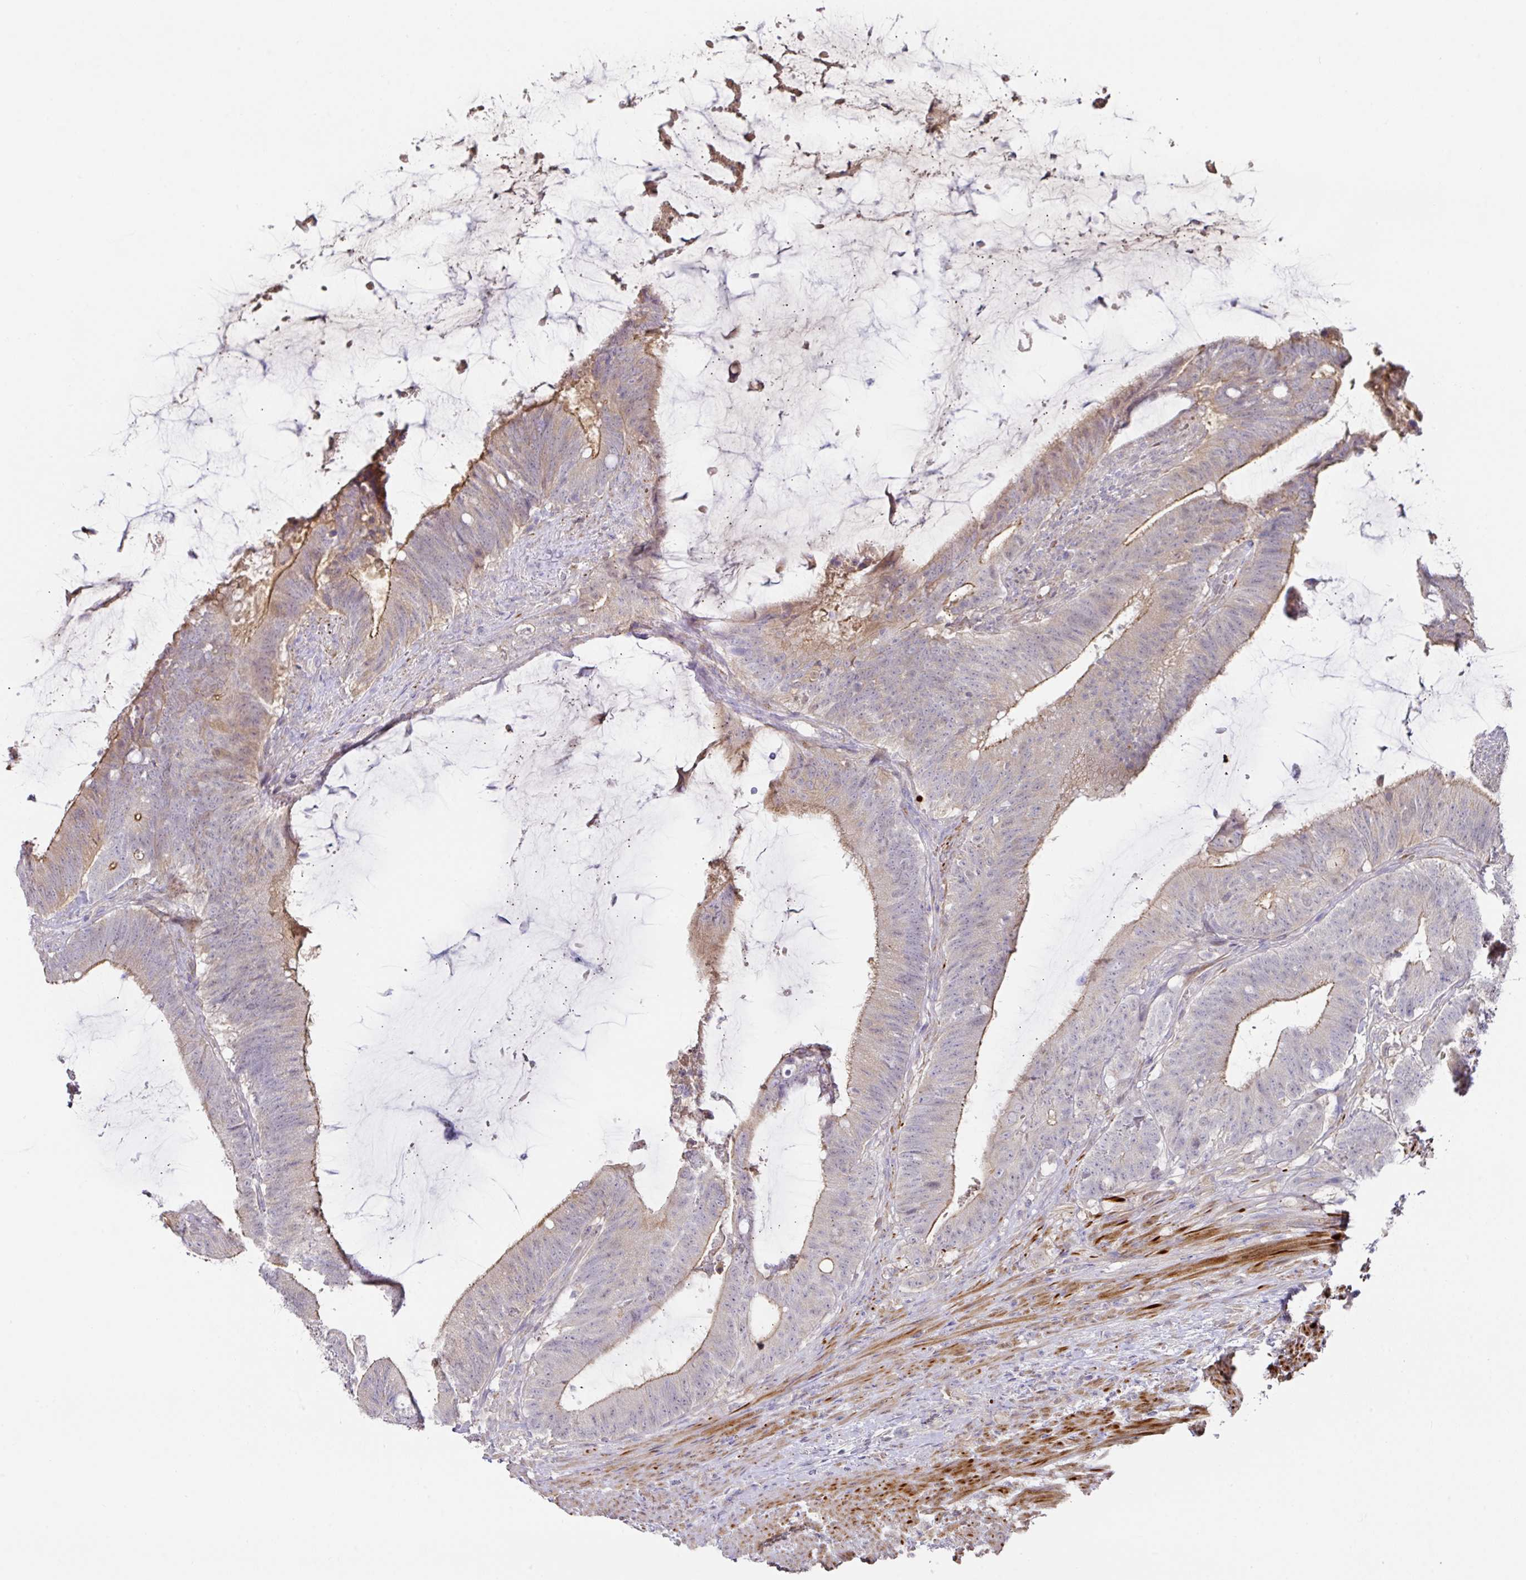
{"staining": {"intensity": "moderate", "quantity": "<25%", "location": "cytoplasmic/membranous"}, "tissue": "colorectal cancer", "cell_type": "Tumor cells", "image_type": "cancer", "snomed": [{"axis": "morphology", "description": "Adenocarcinoma, NOS"}, {"axis": "topography", "description": "Colon"}], "caption": "This histopathology image reveals adenocarcinoma (colorectal) stained with immunohistochemistry to label a protein in brown. The cytoplasmic/membranous of tumor cells show moderate positivity for the protein. Nuclei are counter-stained blue.", "gene": "TARM1", "patient": {"sex": "female", "age": 43}}